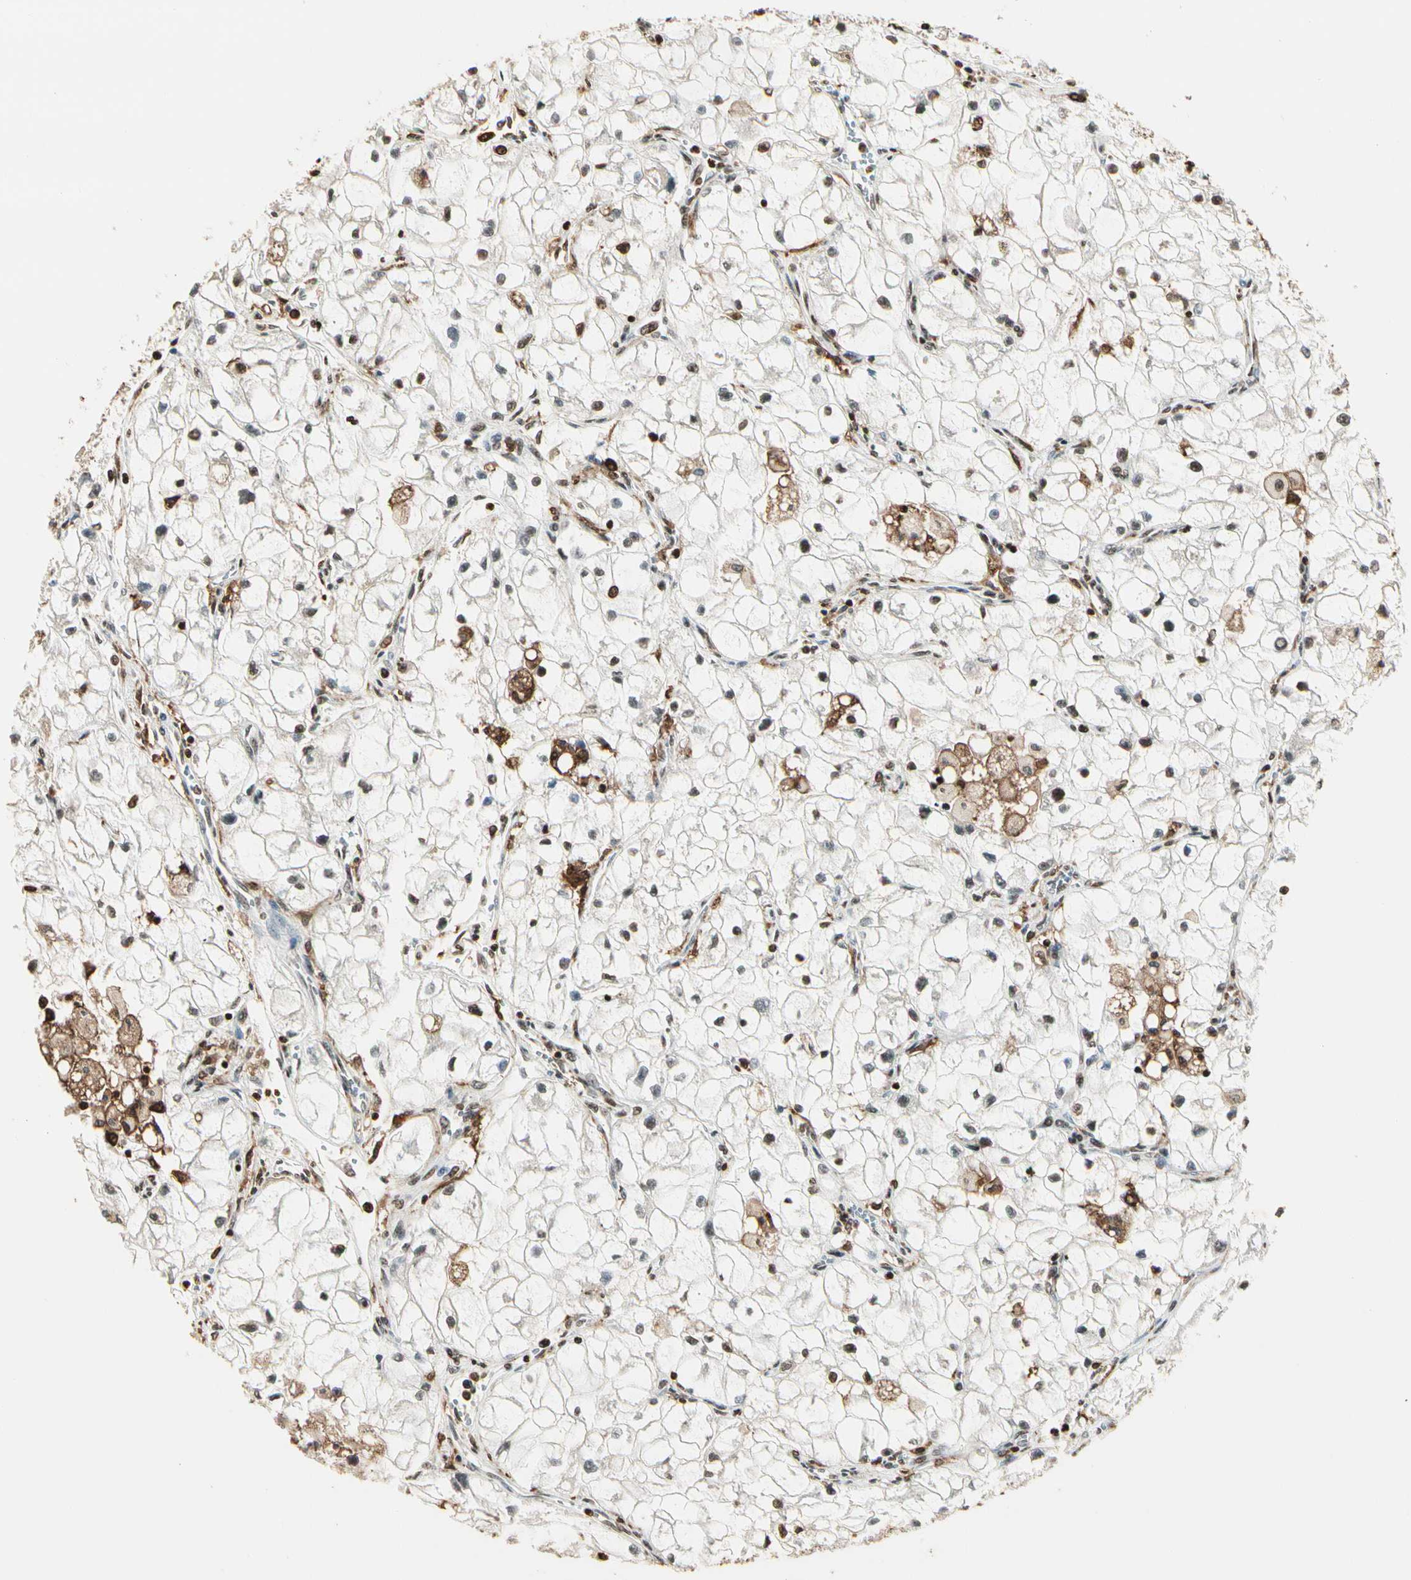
{"staining": {"intensity": "weak", "quantity": "25%-75%", "location": "nuclear"}, "tissue": "renal cancer", "cell_type": "Tumor cells", "image_type": "cancer", "snomed": [{"axis": "morphology", "description": "Adenocarcinoma, NOS"}, {"axis": "topography", "description": "Kidney"}], "caption": "A brown stain shows weak nuclear expression of a protein in renal cancer tumor cells.", "gene": "FER", "patient": {"sex": "female", "age": 70}}